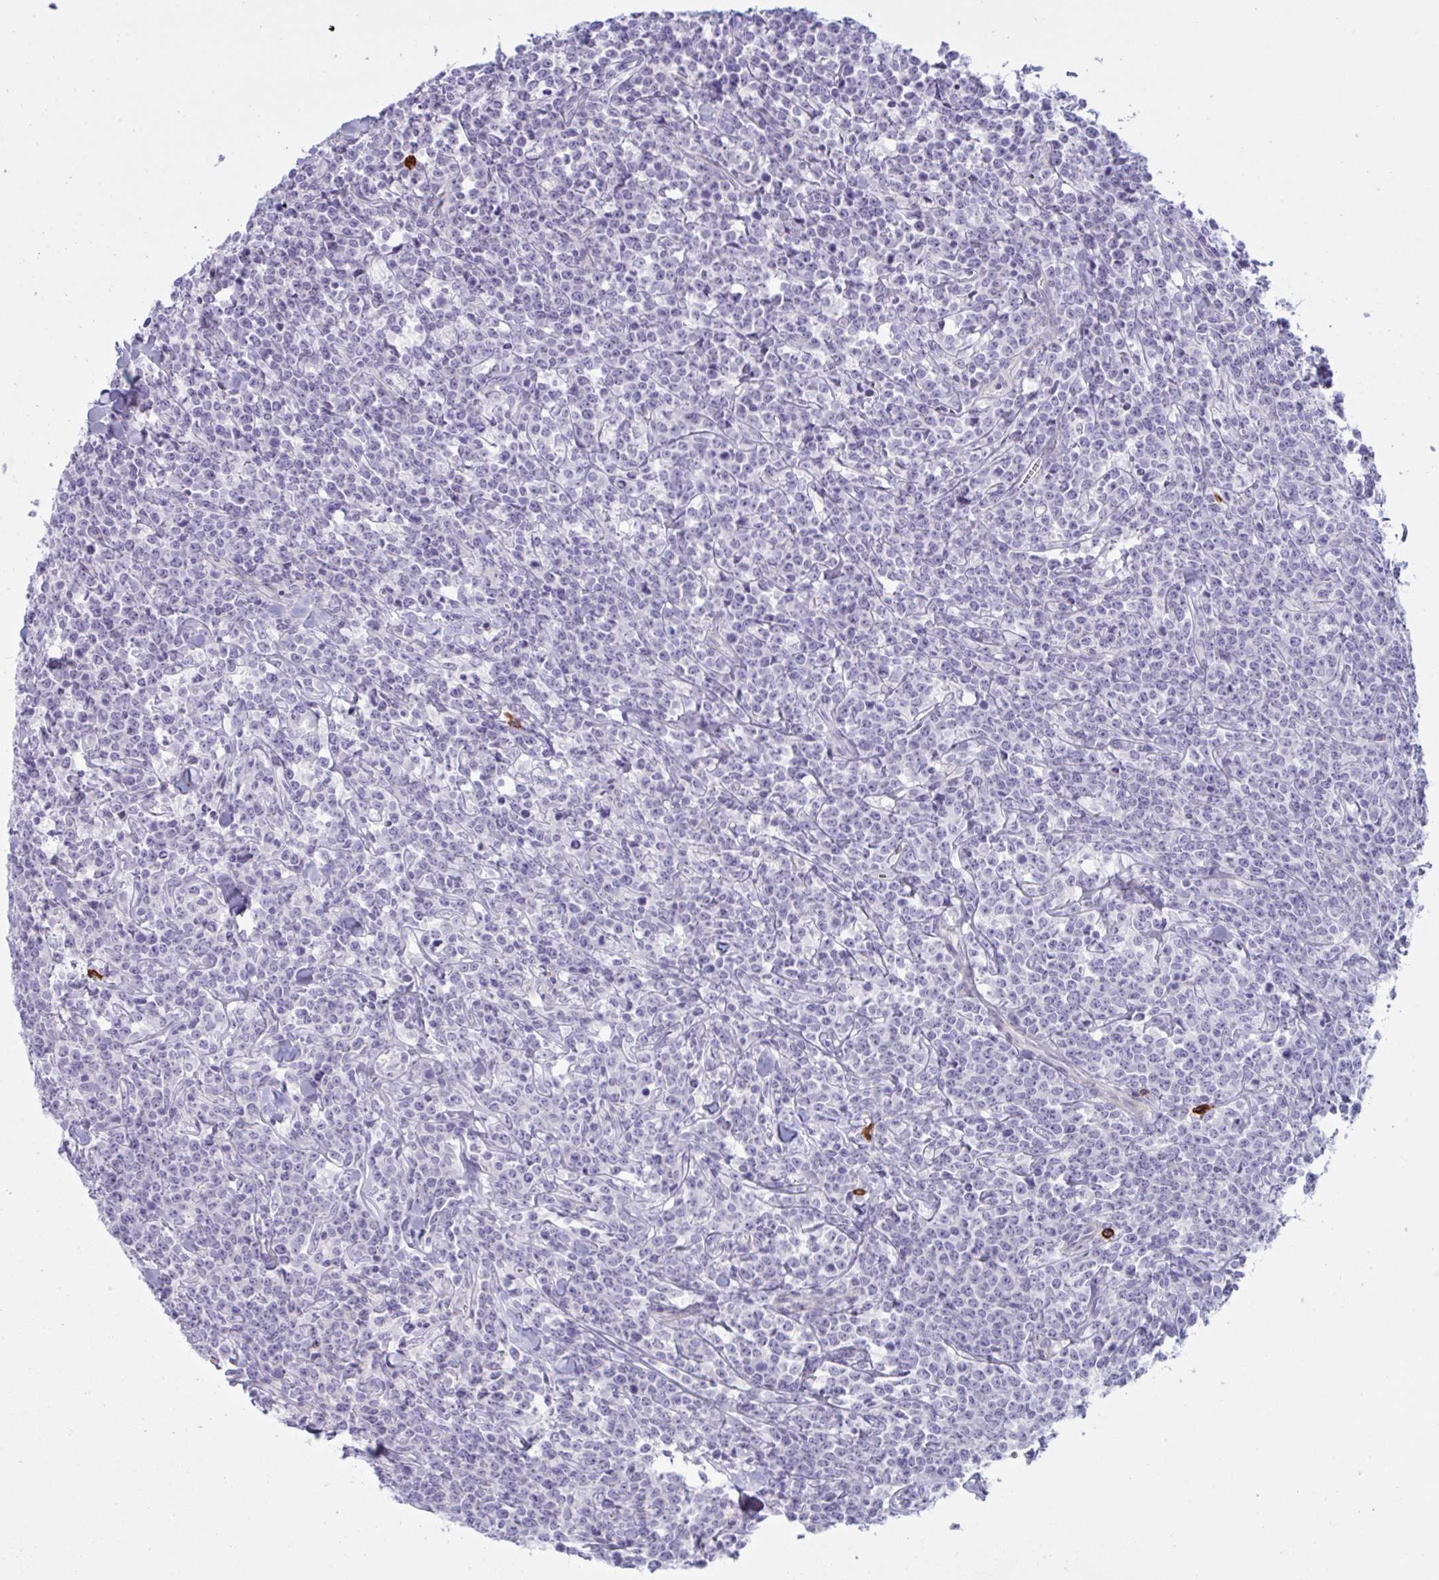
{"staining": {"intensity": "negative", "quantity": "none", "location": "none"}, "tissue": "lymphoma", "cell_type": "Tumor cells", "image_type": "cancer", "snomed": [{"axis": "morphology", "description": "Malignant lymphoma, non-Hodgkin's type, High grade"}, {"axis": "topography", "description": "Small intestine"}], "caption": "IHC histopathology image of neoplastic tissue: lymphoma stained with DAB (3,3'-diaminobenzidine) reveals no significant protein expression in tumor cells.", "gene": "ZNF684", "patient": {"sex": "female", "age": 56}}